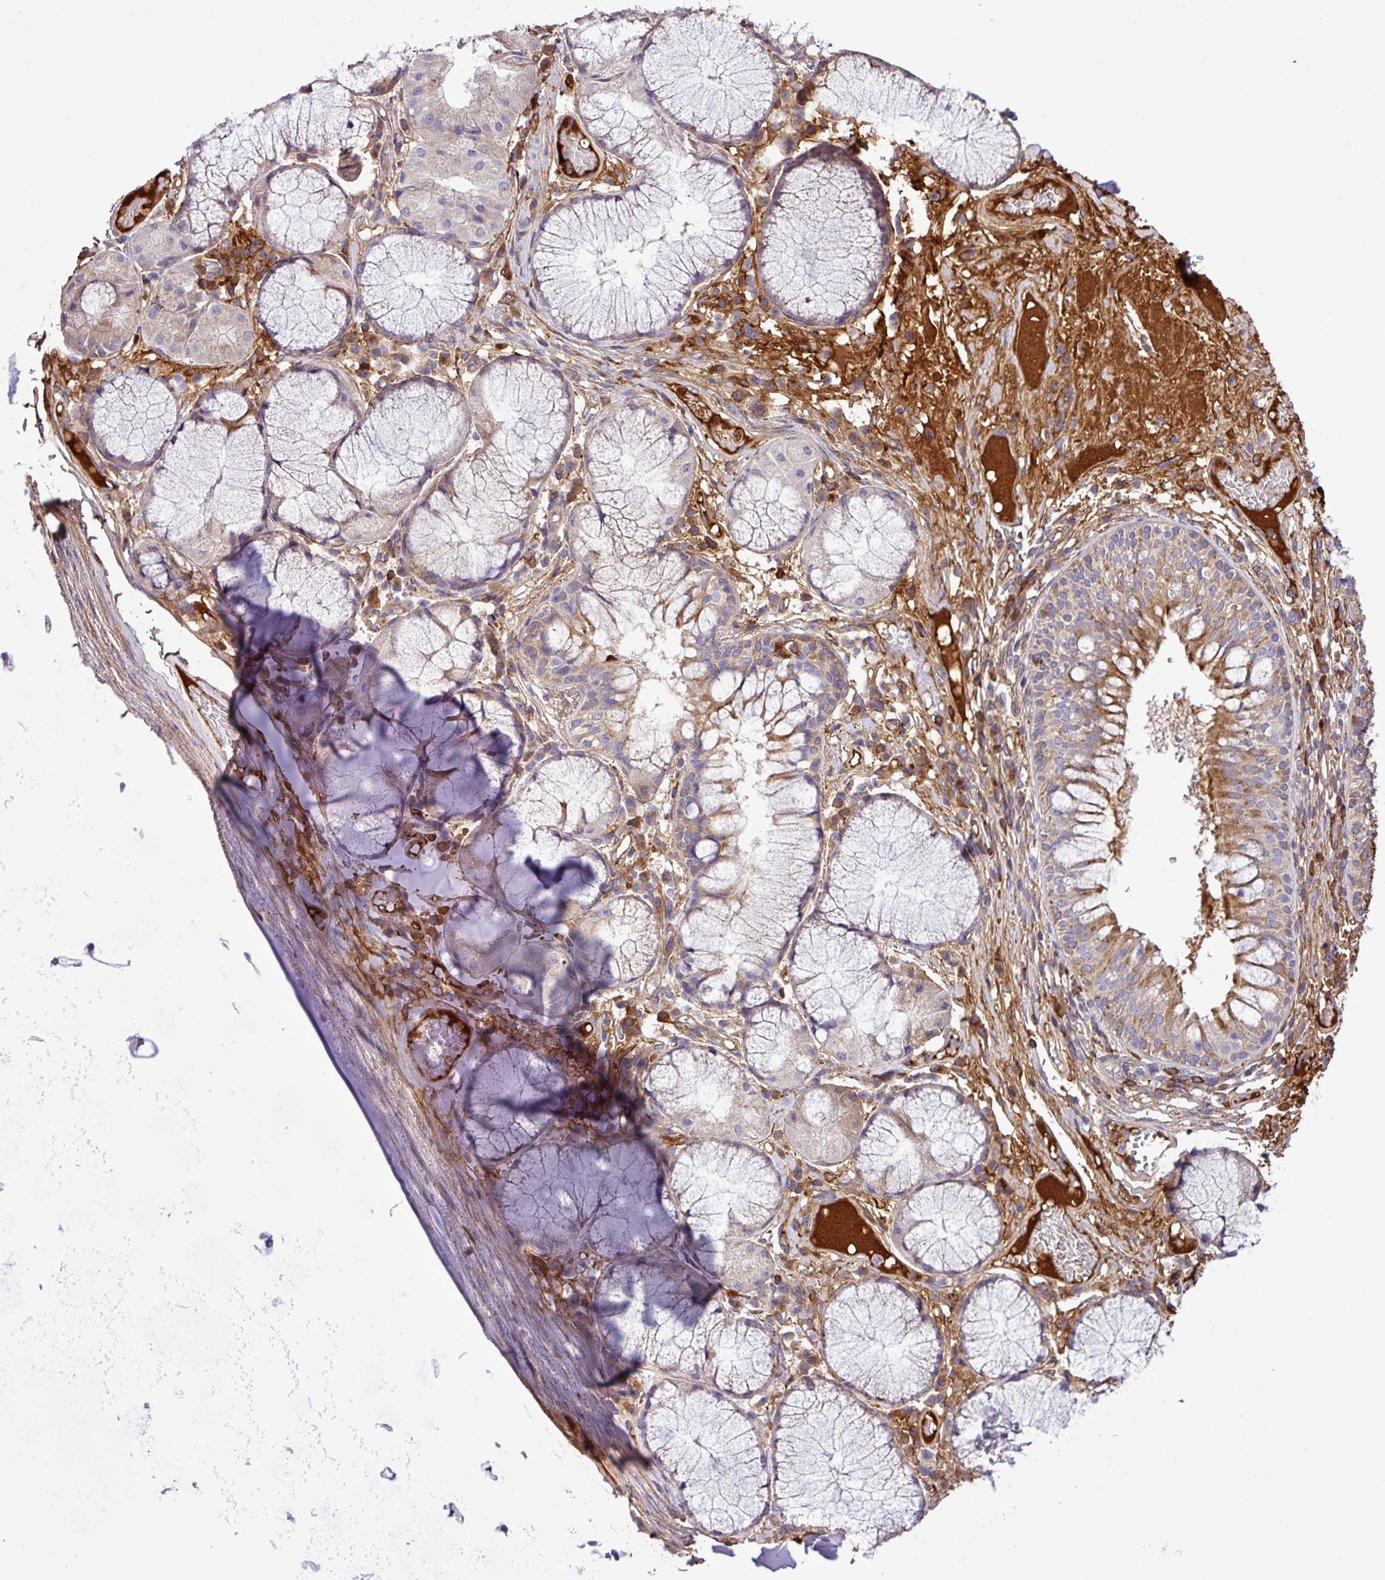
{"staining": {"intensity": "negative", "quantity": "none", "location": "none"}, "tissue": "soft tissue", "cell_type": "Chondrocytes", "image_type": "normal", "snomed": [{"axis": "morphology", "description": "Normal tissue, NOS"}, {"axis": "topography", "description": "Cartilage tissue"}, {"axis": "topography", "description": "Bronchus"}], "caption": "Micrograph shows no protein positivity in chondrocytes of normal soft tissue.", "gene": "CWH43", "patient": {"sex": "male", "age": 56}}